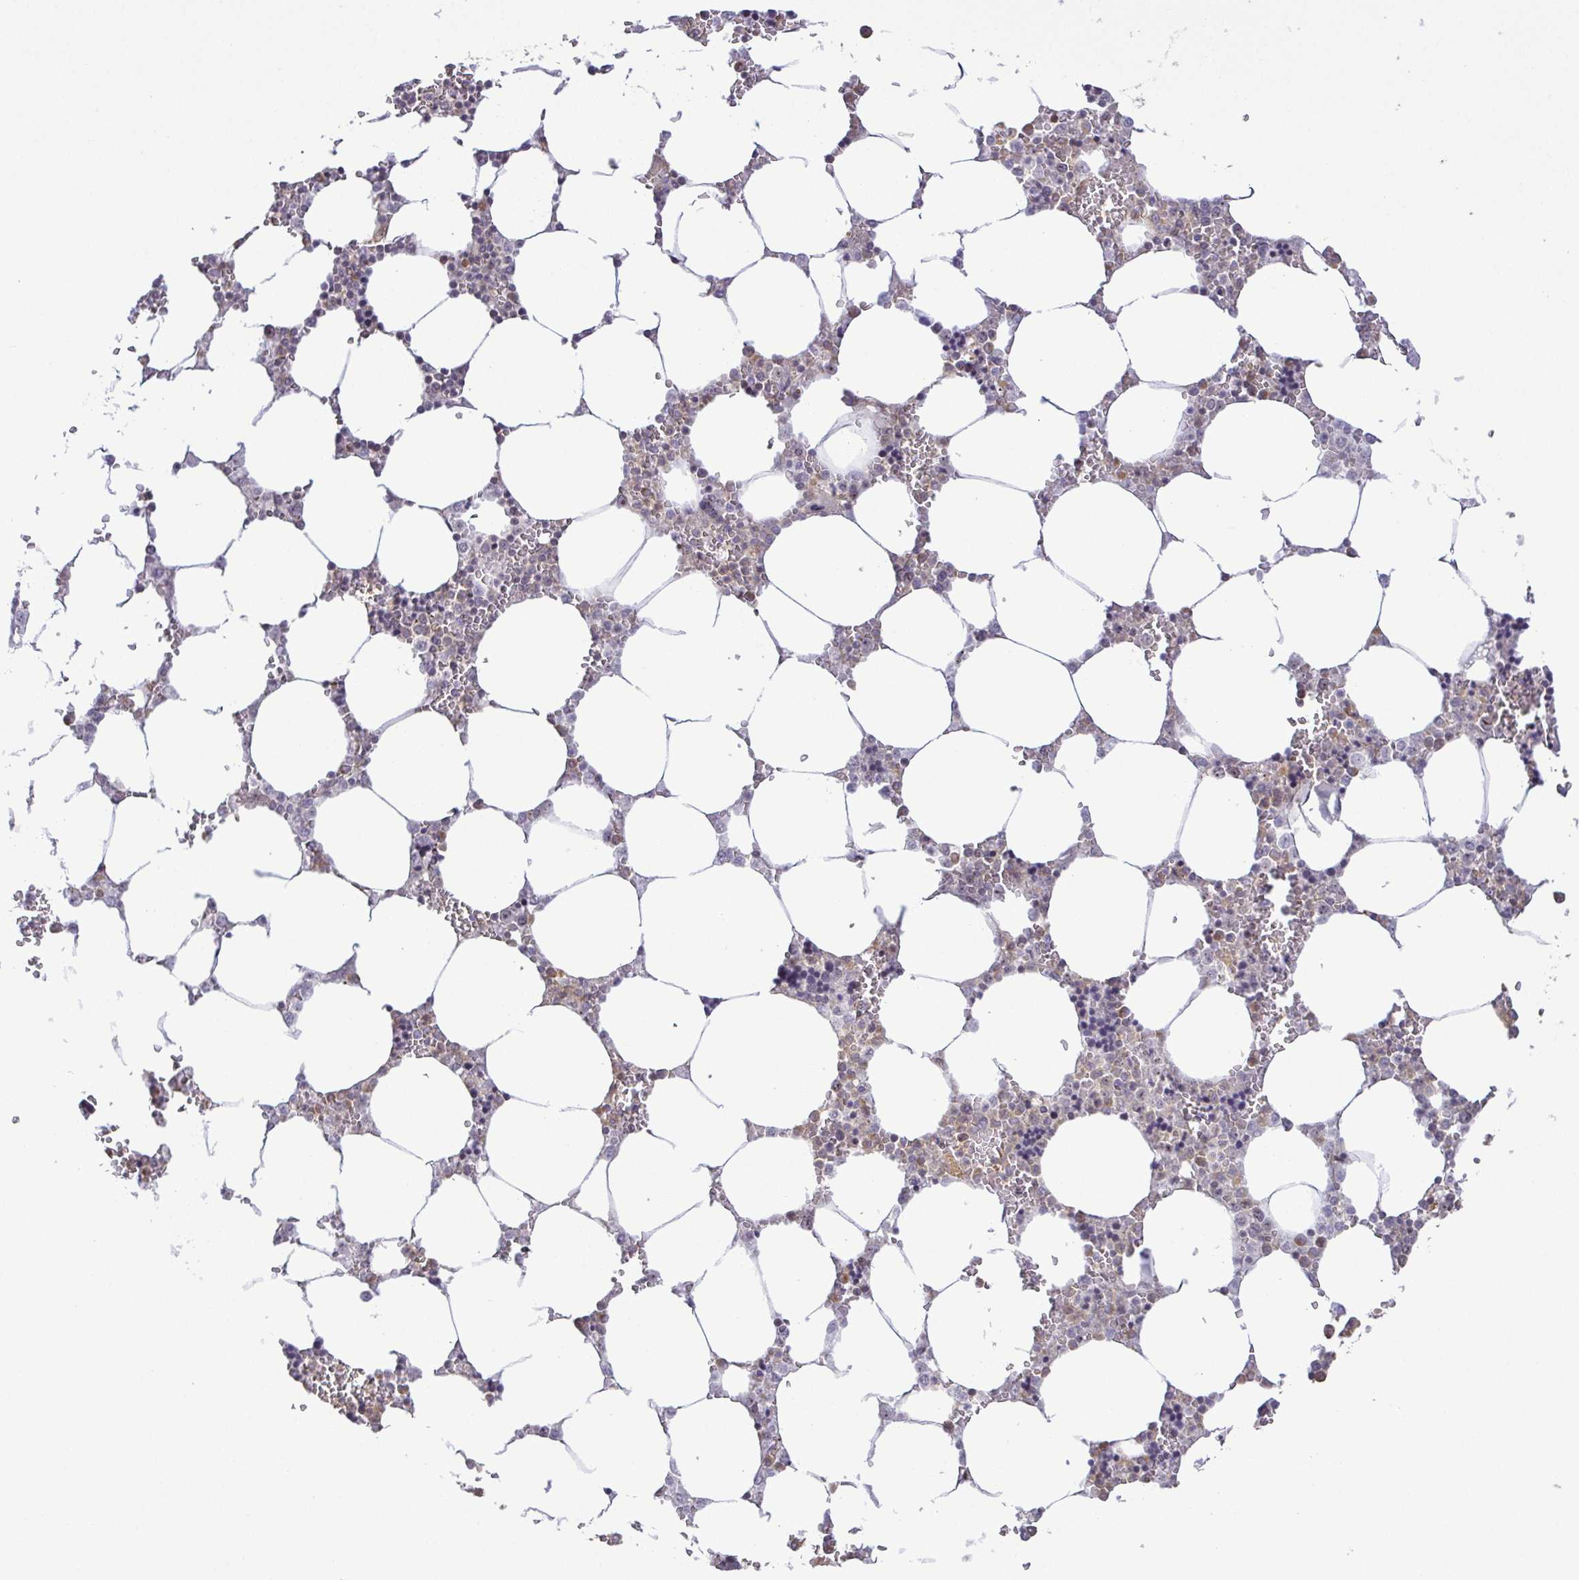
{"staining": {"intensity": "weak", "quantity": "<25%", "location": "nuclear"}, "tissue": "bone marrow", "cell_type": "Hematopoietic cells", "image_type": "normal", "snomed": [{"axis": "morphology", "description": "Normal tissue, NOS"}, {"axis": "topography", "description": "Bone marrow"}], "caption": "DAB (3,3'-diaminobenzidine) immunohistochemical staining of unremarkable bone marrow displays no significant staining in hematopoietic cells. The staining is performed using DAB brown chromogen with nuclei counter-stained in using hematoxylin.", "gene": "RSL24D1", "patient": {"sex": "male", "age": 64}}